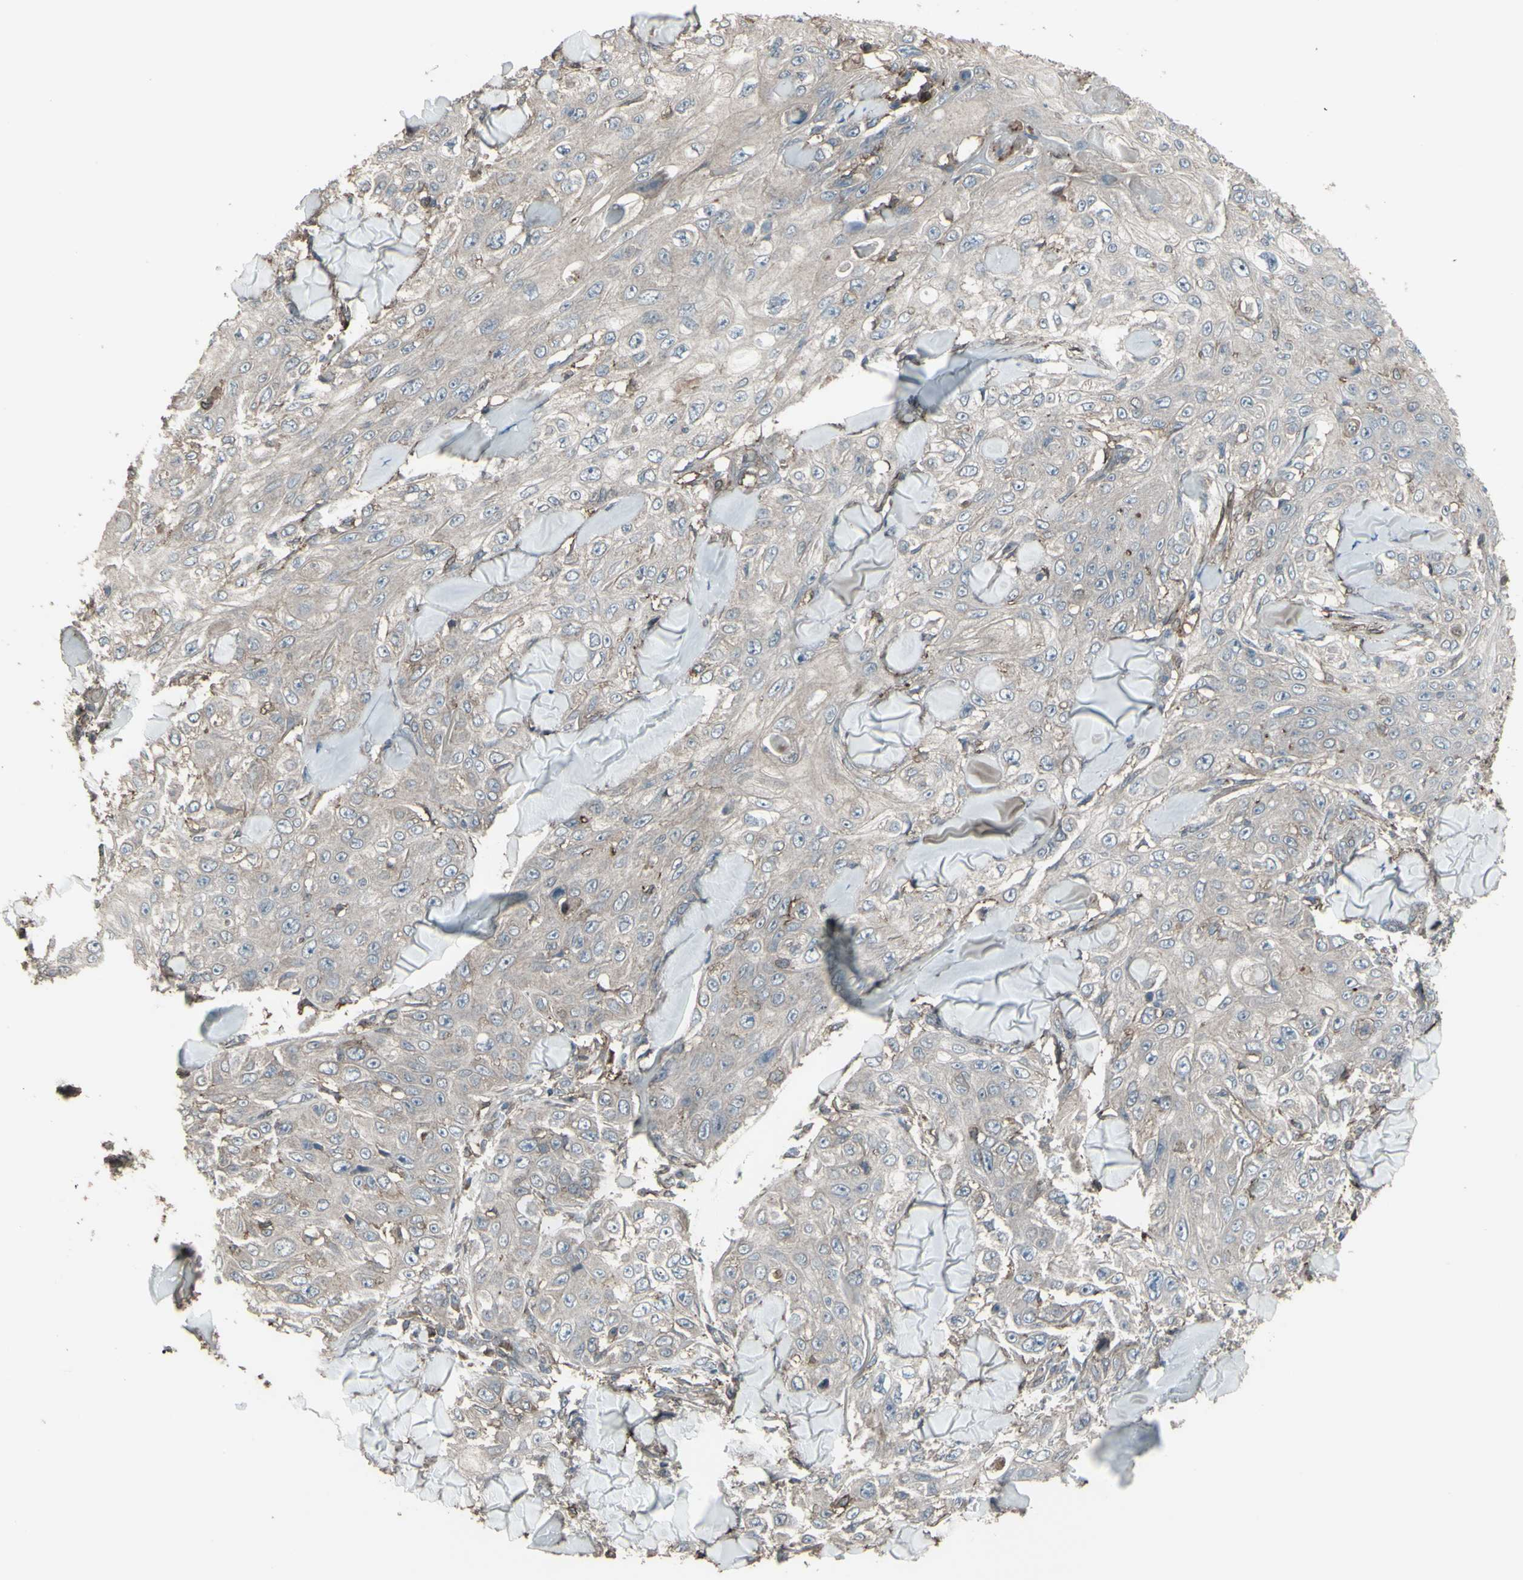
{"staining": {"intensity": "weak", "quantity": "25%-75%", "location": "cytoplasmic/membranous"}, "tissue": "skin cancer", "cell_type": "Tumor cells", "image_type": "cancer", "snomed": [{"axis": "morphology", "description": "Squamous cell carcinoma, NOS"}, {"axis": "topography", "description": "Skin"}], "caption": "Weak cytoplasmic/membranous positivity is identified in about 25%-75% of tumor cells in skin cancer. (DAB = brown stain, brightfield microscopy at high magnification).", "gene": "SMO", "patient": {"sex": "male", "age": 86}}